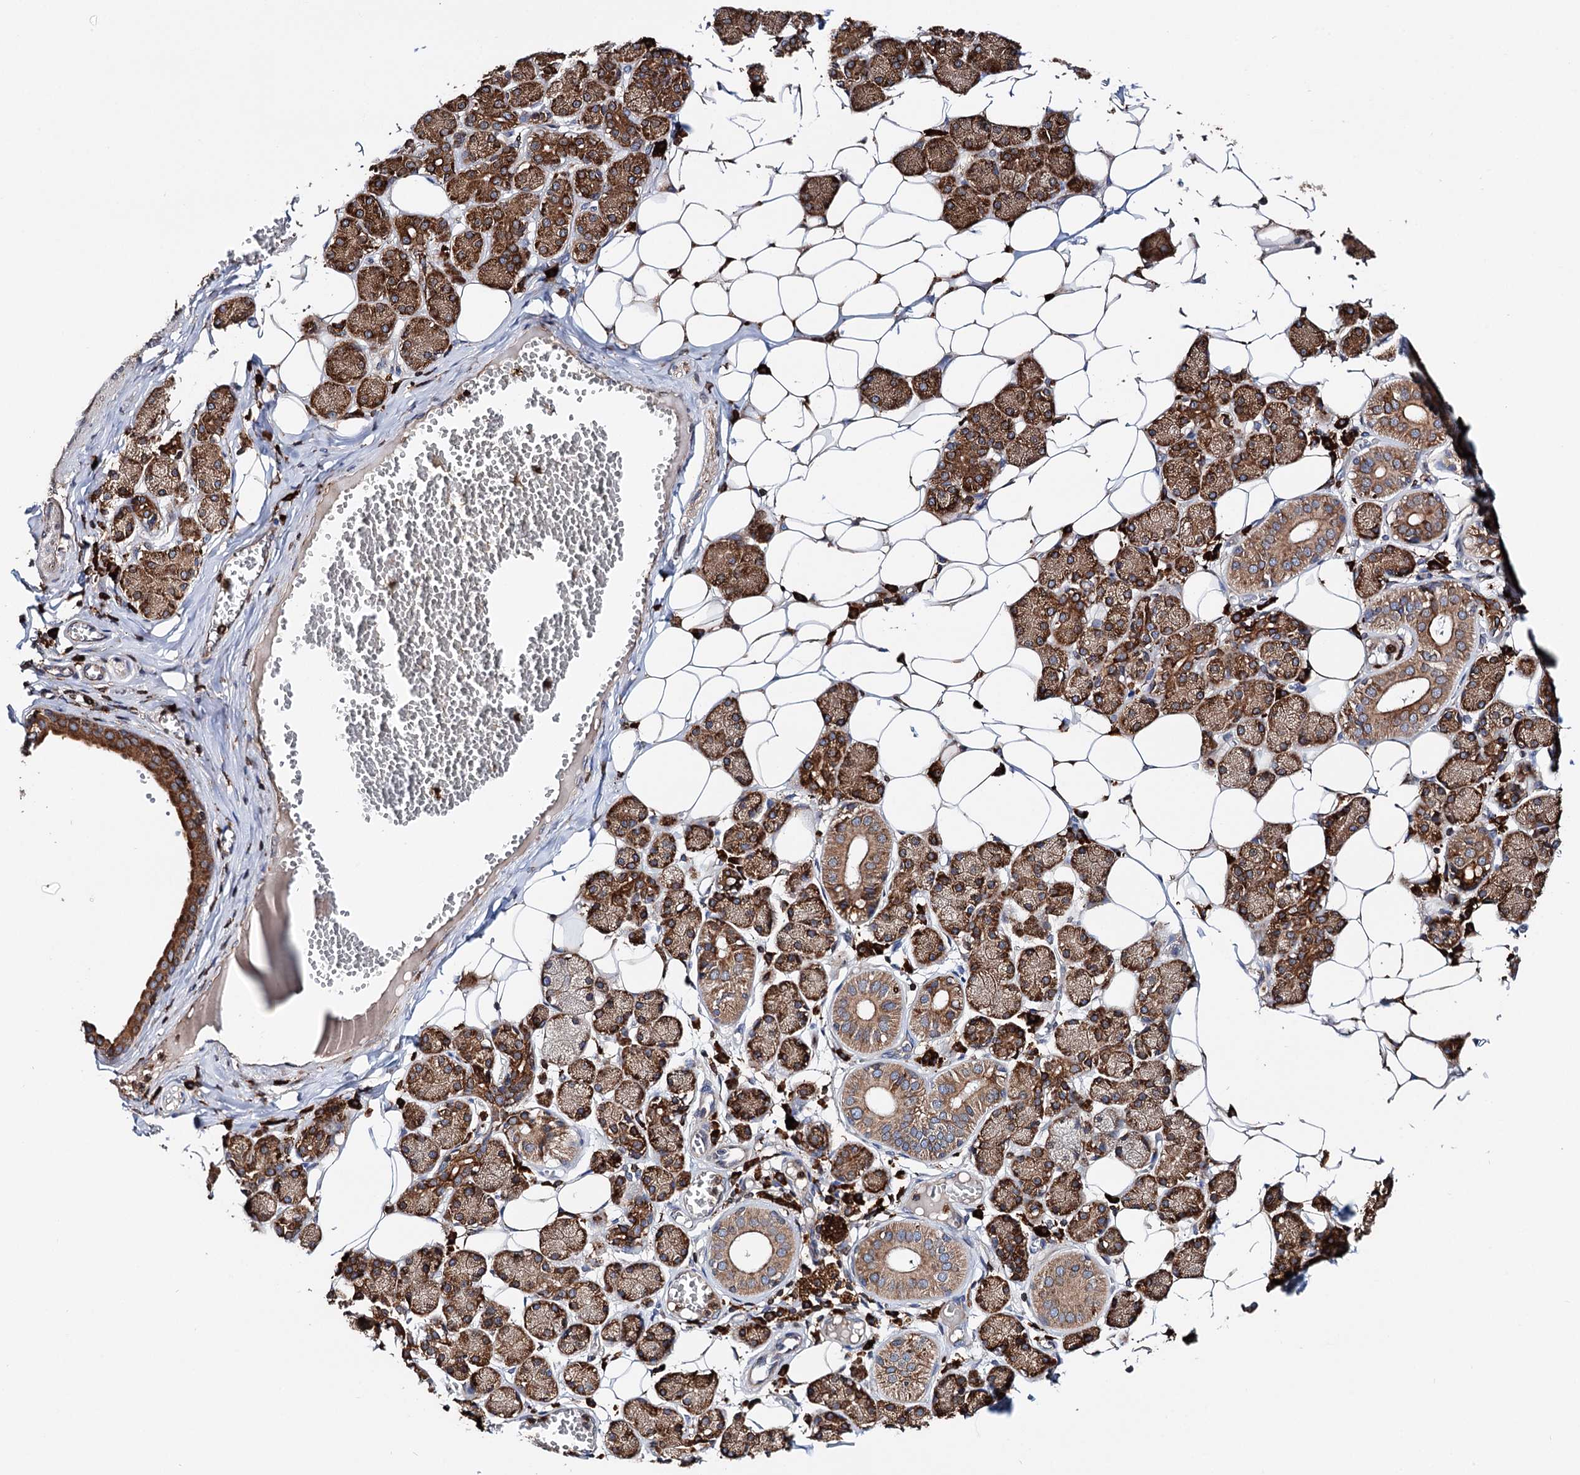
{"staining": {"intensity": "strong", "quantity": ">75%", "location": "cytoplasmic/membranous"}, "tissue": "salivary gland", "cell_type": "Glandular cells", "image_type": "normal", "snomed": [{"axis": "morphology", "description": "Normal tissue, NOS"}, {"axis": "topography", "description": "Salivary gland"}], "caption": "Immunohistochemical staining of benign human salivary gland reveals high levels of strong cytoplasmic/membranous expression in about >75% of glandular cells.", "gene": "ERP29", "patient": {"sex": "female", "age": 33}}